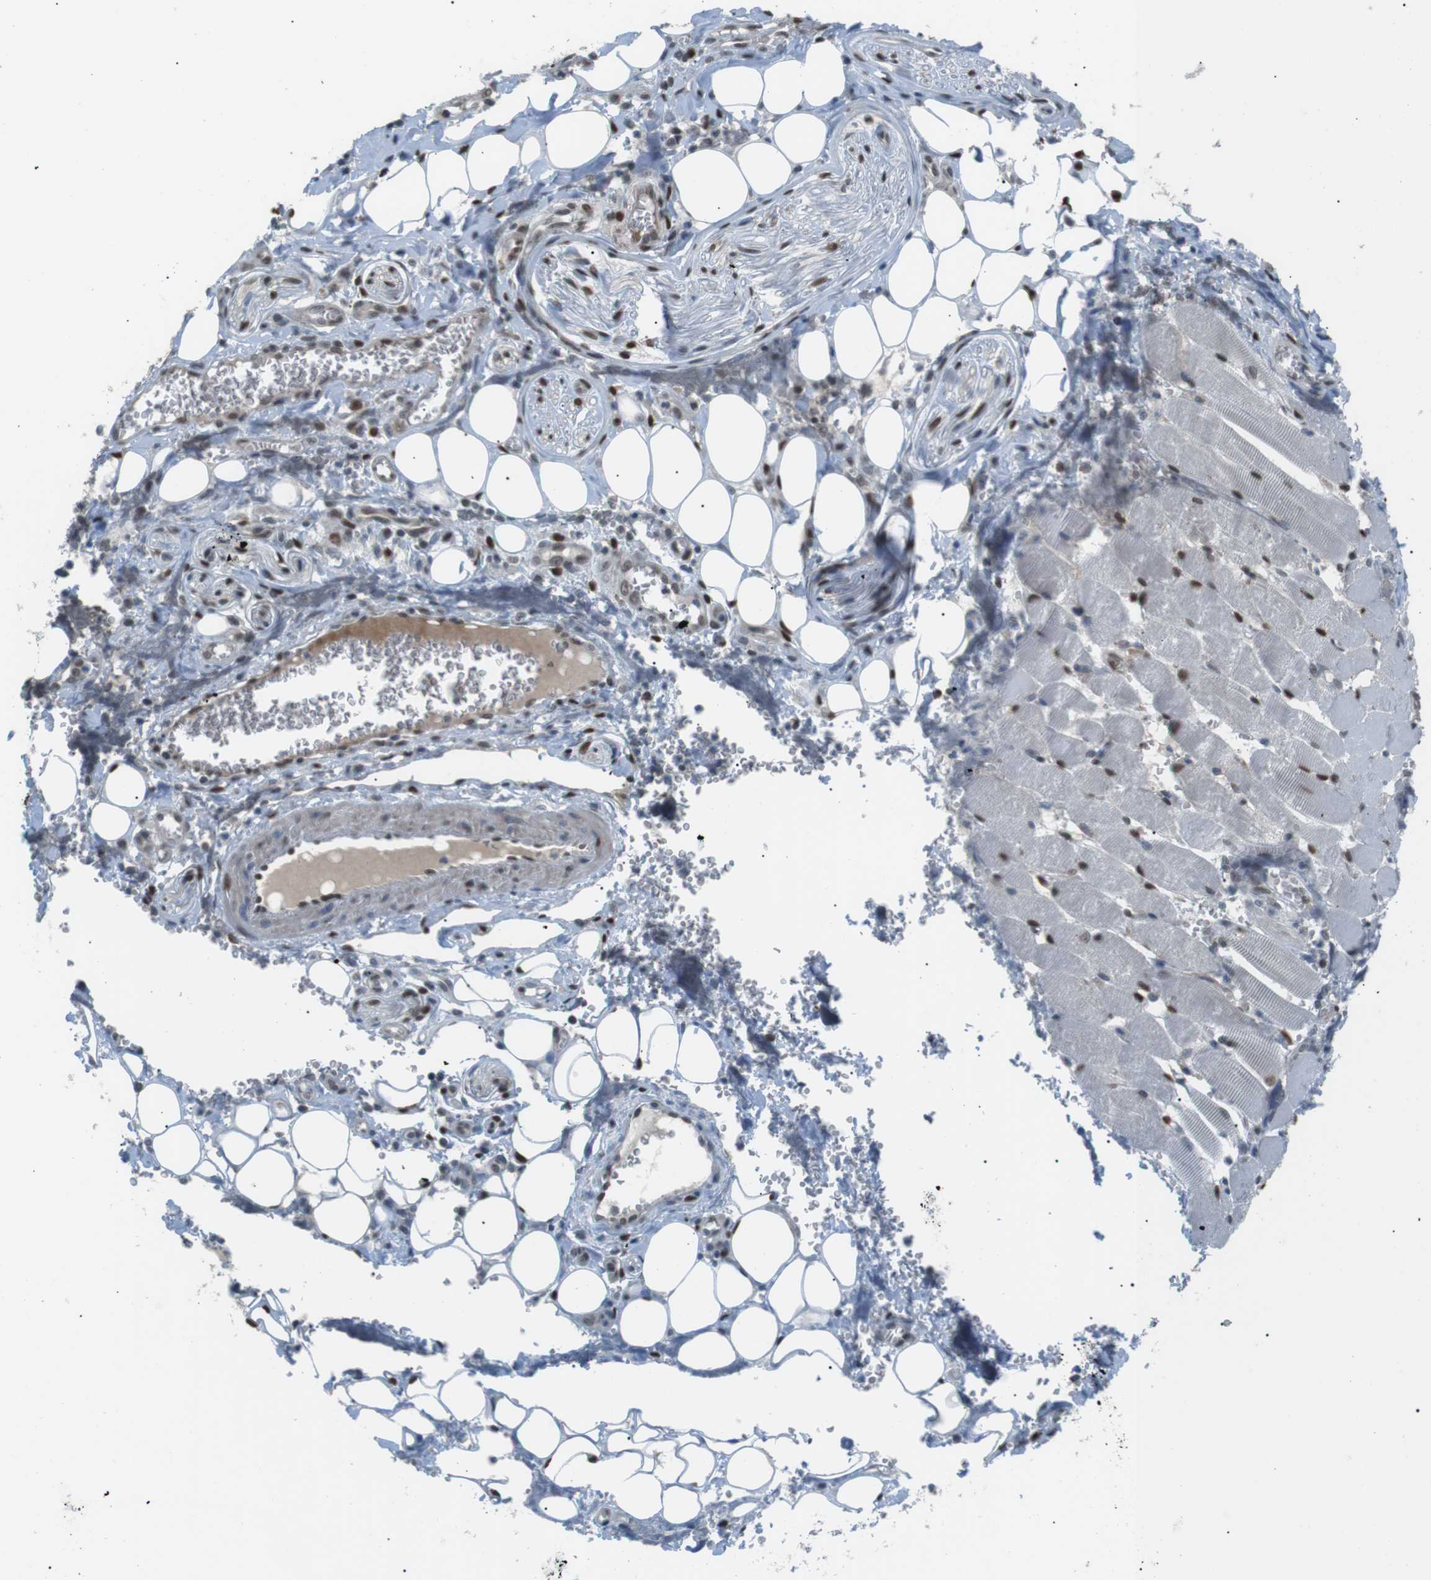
{"staining": {"intensity": "moderate", "quantity": "<25%", "location": "nuclear"}, "tissue": "adipose tissue", "cell_type": "Adipocytes", "image_type": "normal", "snomed": [{"axis": "morphology", "description": "Squamous cell carcinoma, NOS"}, {"axis": "topography", "description": "Oral tissue"}, {"axis": "topography", "description": "Head-Neck"}], "caption": "Protein staining of unremarkable adipose tissue shows moderate nuclear expression in approximately <25% of adipocytes. (DAB (3,3'-diaminobenzidine) IHC with brightfield microscopy, high magnification).", "gene": "SRPK2", "patient": {"sex": "female", "age": 50}}